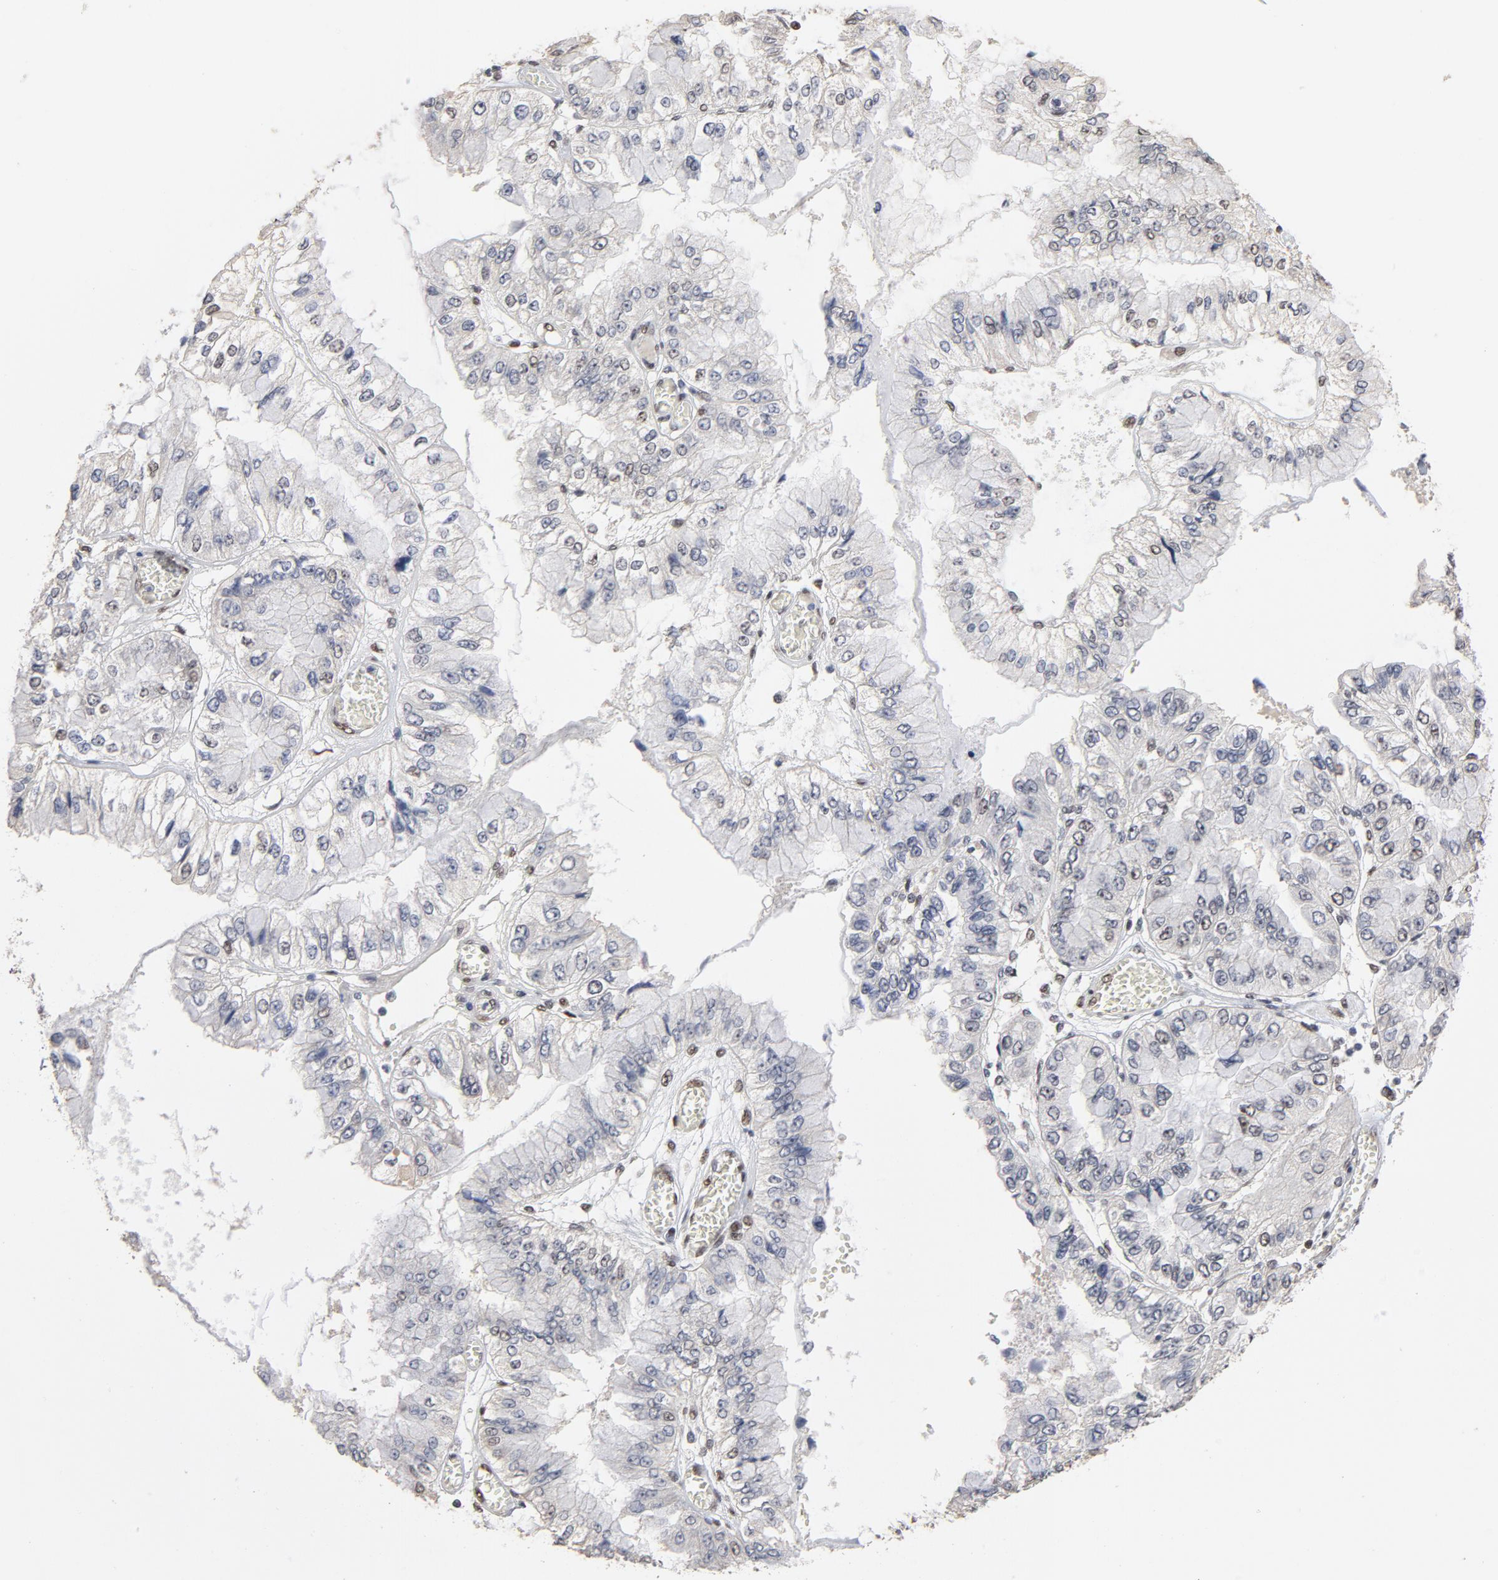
{"staining": {"intensity": "negative", "quantity": "none", "location": "none"}, "tissue": "liver cancer", "cell_type": "Tumor cells", "image_type": "cancer", "snomed": [{"axis": "morphology", "description": "Cholangiocarcinoma"}, {"axis": "topography", "description": "Liver"}], "caption": "There is no significant staining in tumor cells of cholangiocarcinoma (liver).", "gene": "TP53RK", "patient": {"sex": "female", "age": 79}}